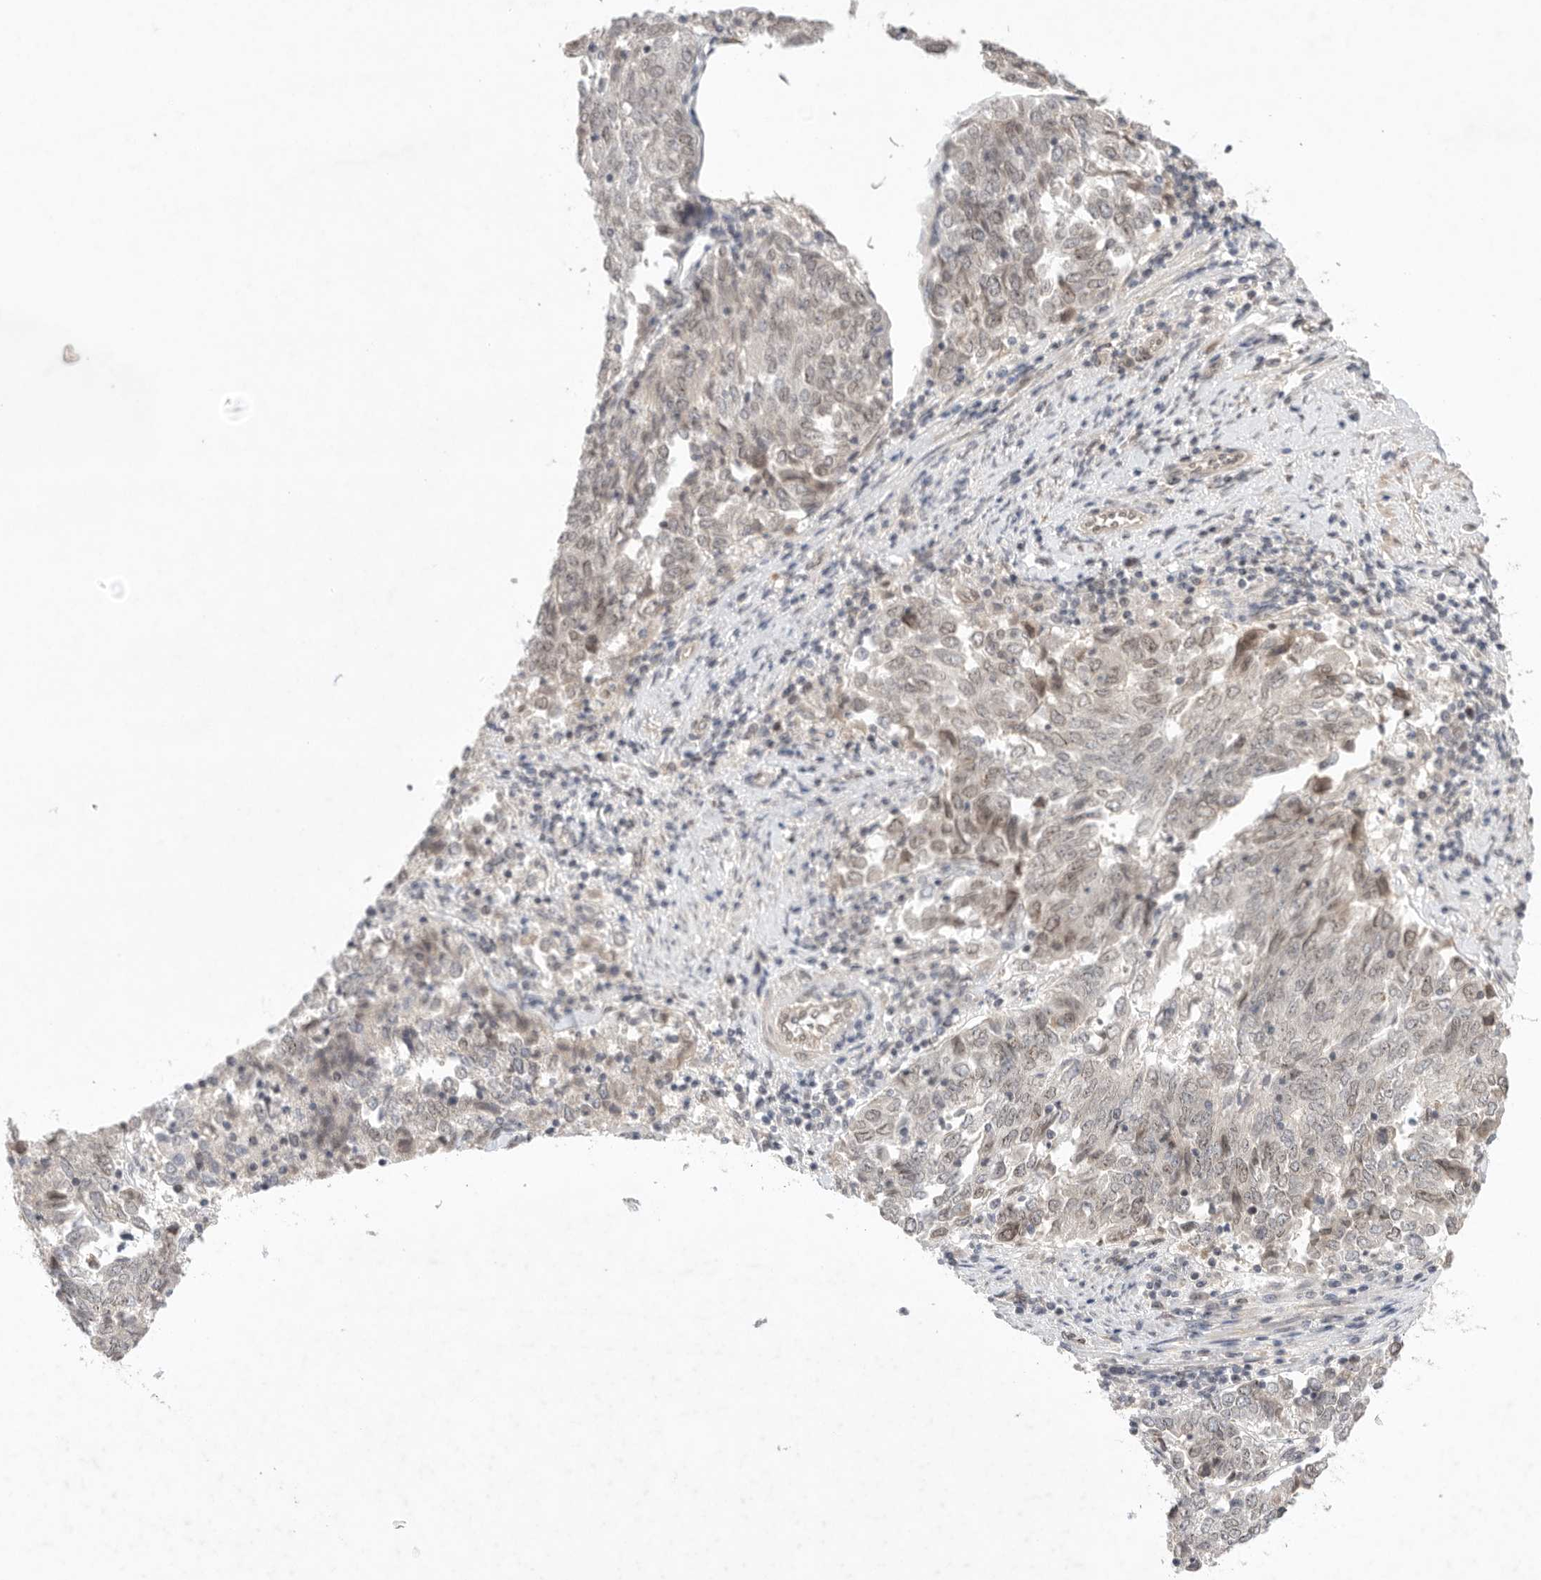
{"staining": {"intensity": "negative", "quantity": "none", "location": "none"}, "tissue": "endometrial cancer", "cell_type": "Tumor cells", "image_type": "cancer", "snomed": [{"axis": "morphology", "description": "Adenocarcinoma, NOS"}, {"axis": "topography", "description": "Endometrium"}], "caption": "DAB immunohistochemical staining of endometrial cancer (adenocarcinoma) displays no significant positivity in tumor cells.", "gene": "LEMD3", "patient": {"sex": "female", "age": 80}}